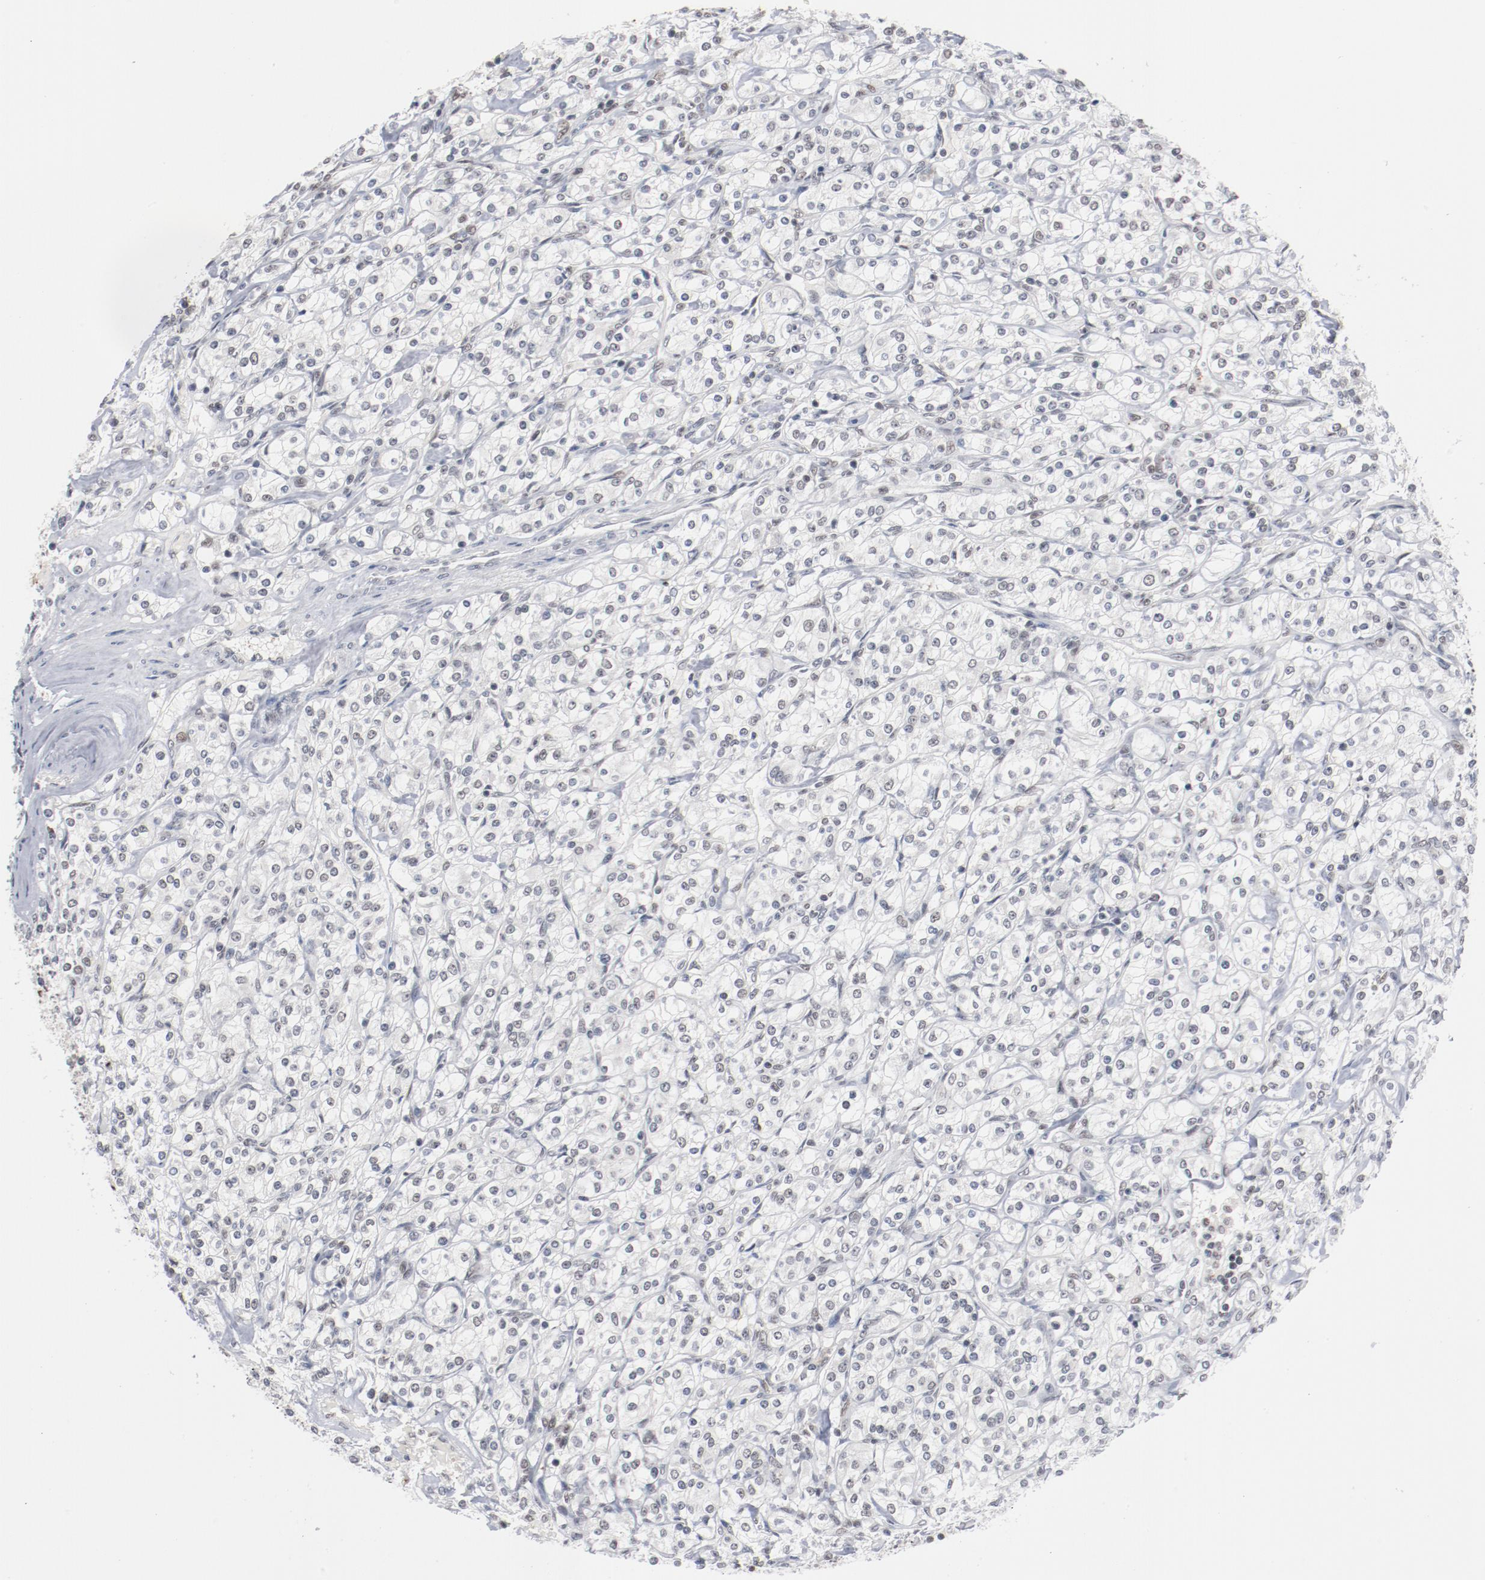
{"staining": {"intensity": "weak", "quantity": "<25%", "location": "nuclear"}, "tissue": "renal cancer", "cell_type": "Tumor cells", "image_type": "cancer", "snomed": [{"axis": "morphology", "description": "Adenocarcinoma, NOS"}, {"axis": "topography", "description": "Kidney"}], "caption": "Renal cancer (adenocarcinoma) was stained to show a protein in brown. There is no significant staining in tumor cells. (DAB immunohistochemistry (IHC), high magnification).", "gene": "BUB3", "patient": {"sex": "male", "age": 77}}